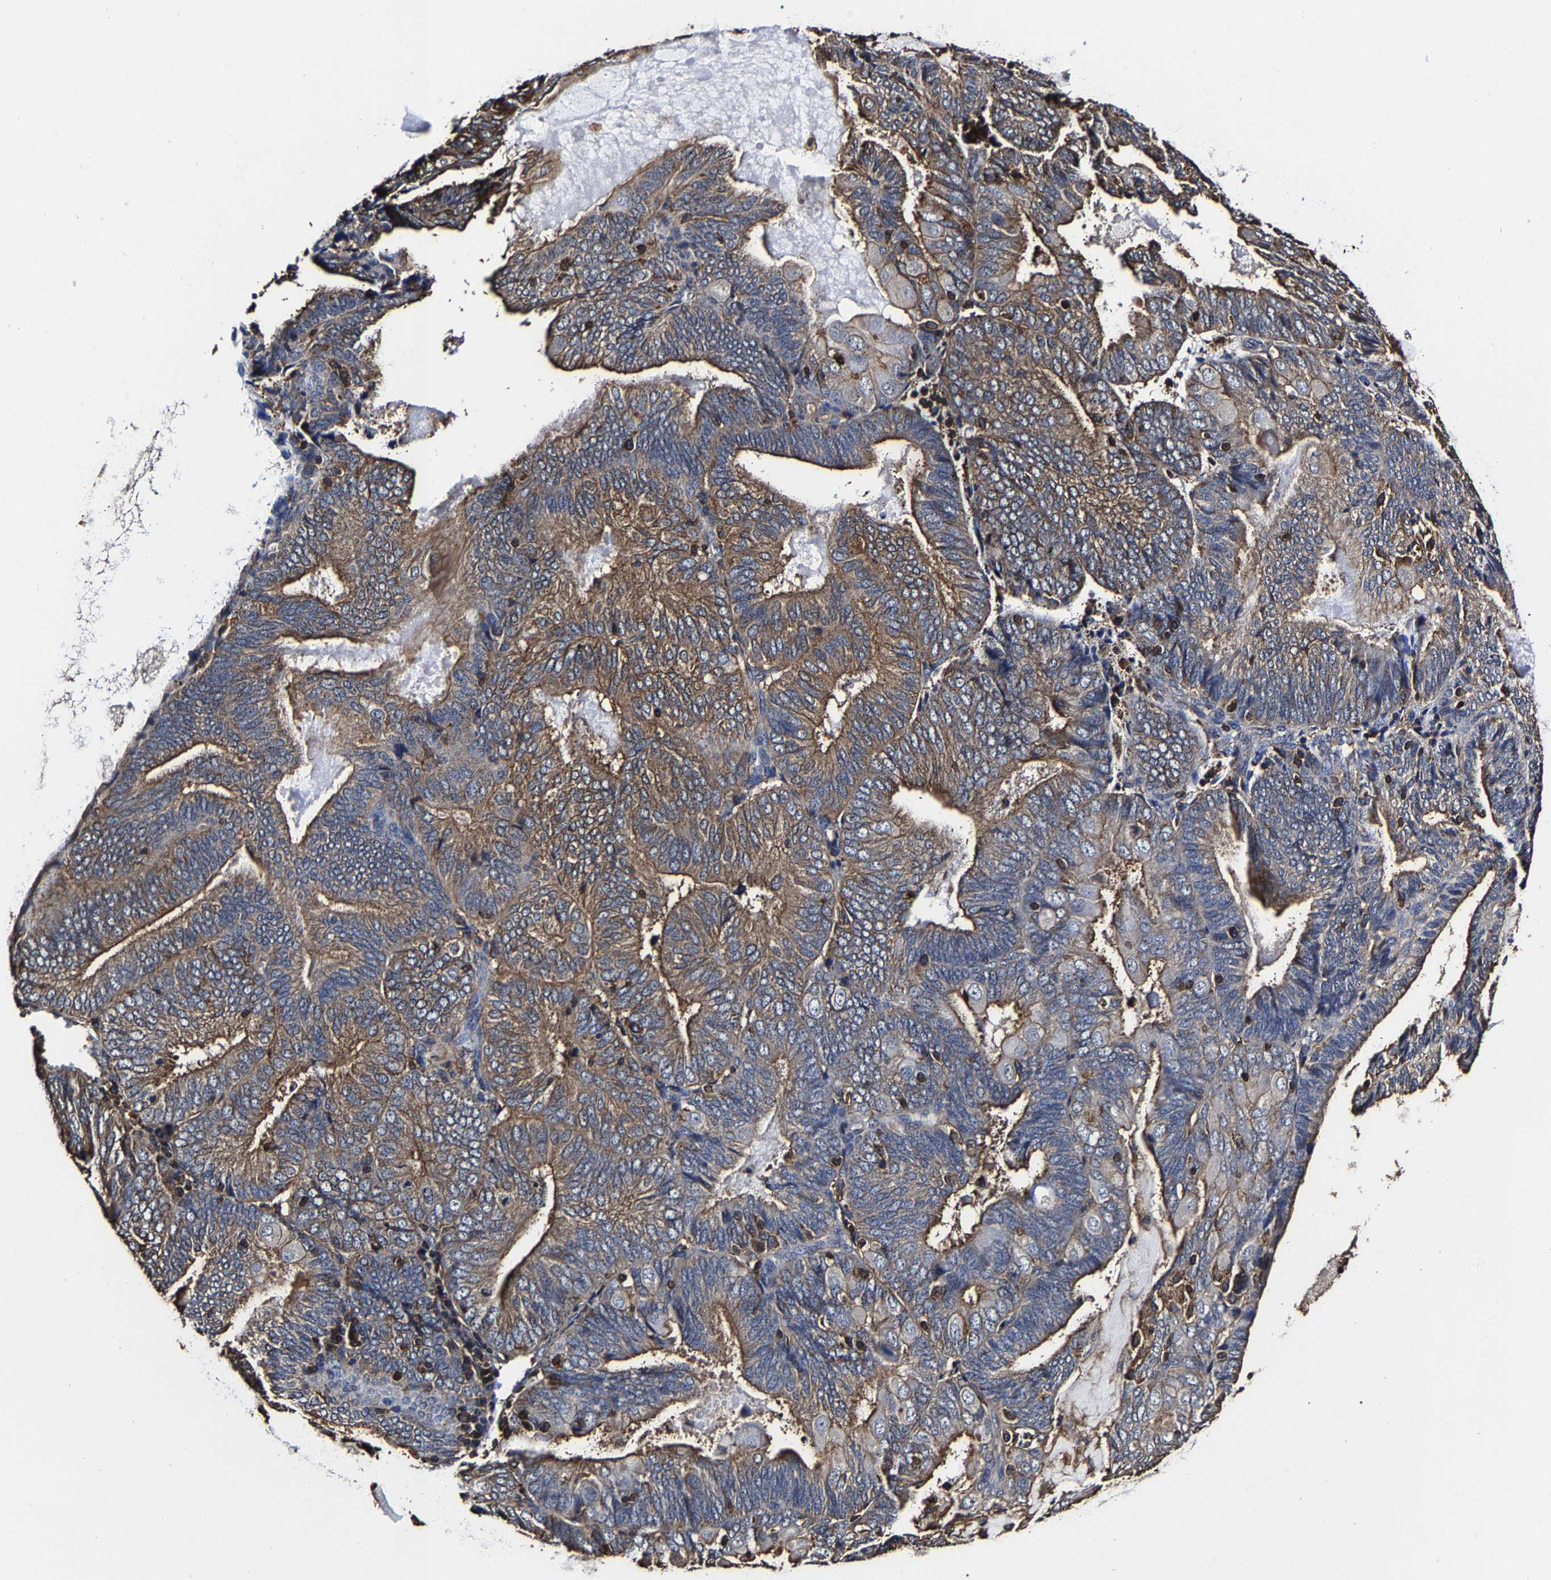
{"staining": {"intensity": "moderate", "quantity": ">75%", "location": "cytoplasmic/membranous"}, "tissue": "endometrial cancer", "cell_type": "Tumor cells", "image_type": "cancer", "snomed": [{"axis": "morphology", "description": "Adenocarcinoma, NOS"}, {"axis": "topography", "description": "Endometrium"}], "caption": "Brown immunohistochemical staining in endometrial cancer shows moderate cytoplasmic/membranous staining in about >75% of tumor cells. The staining is performed using DAB brown chromogen to label protein expression. The nuclei are counter-stained blue using hematoxylin.", "gene": "SSH3", "patient": {"sex": "female", "age": 81}}